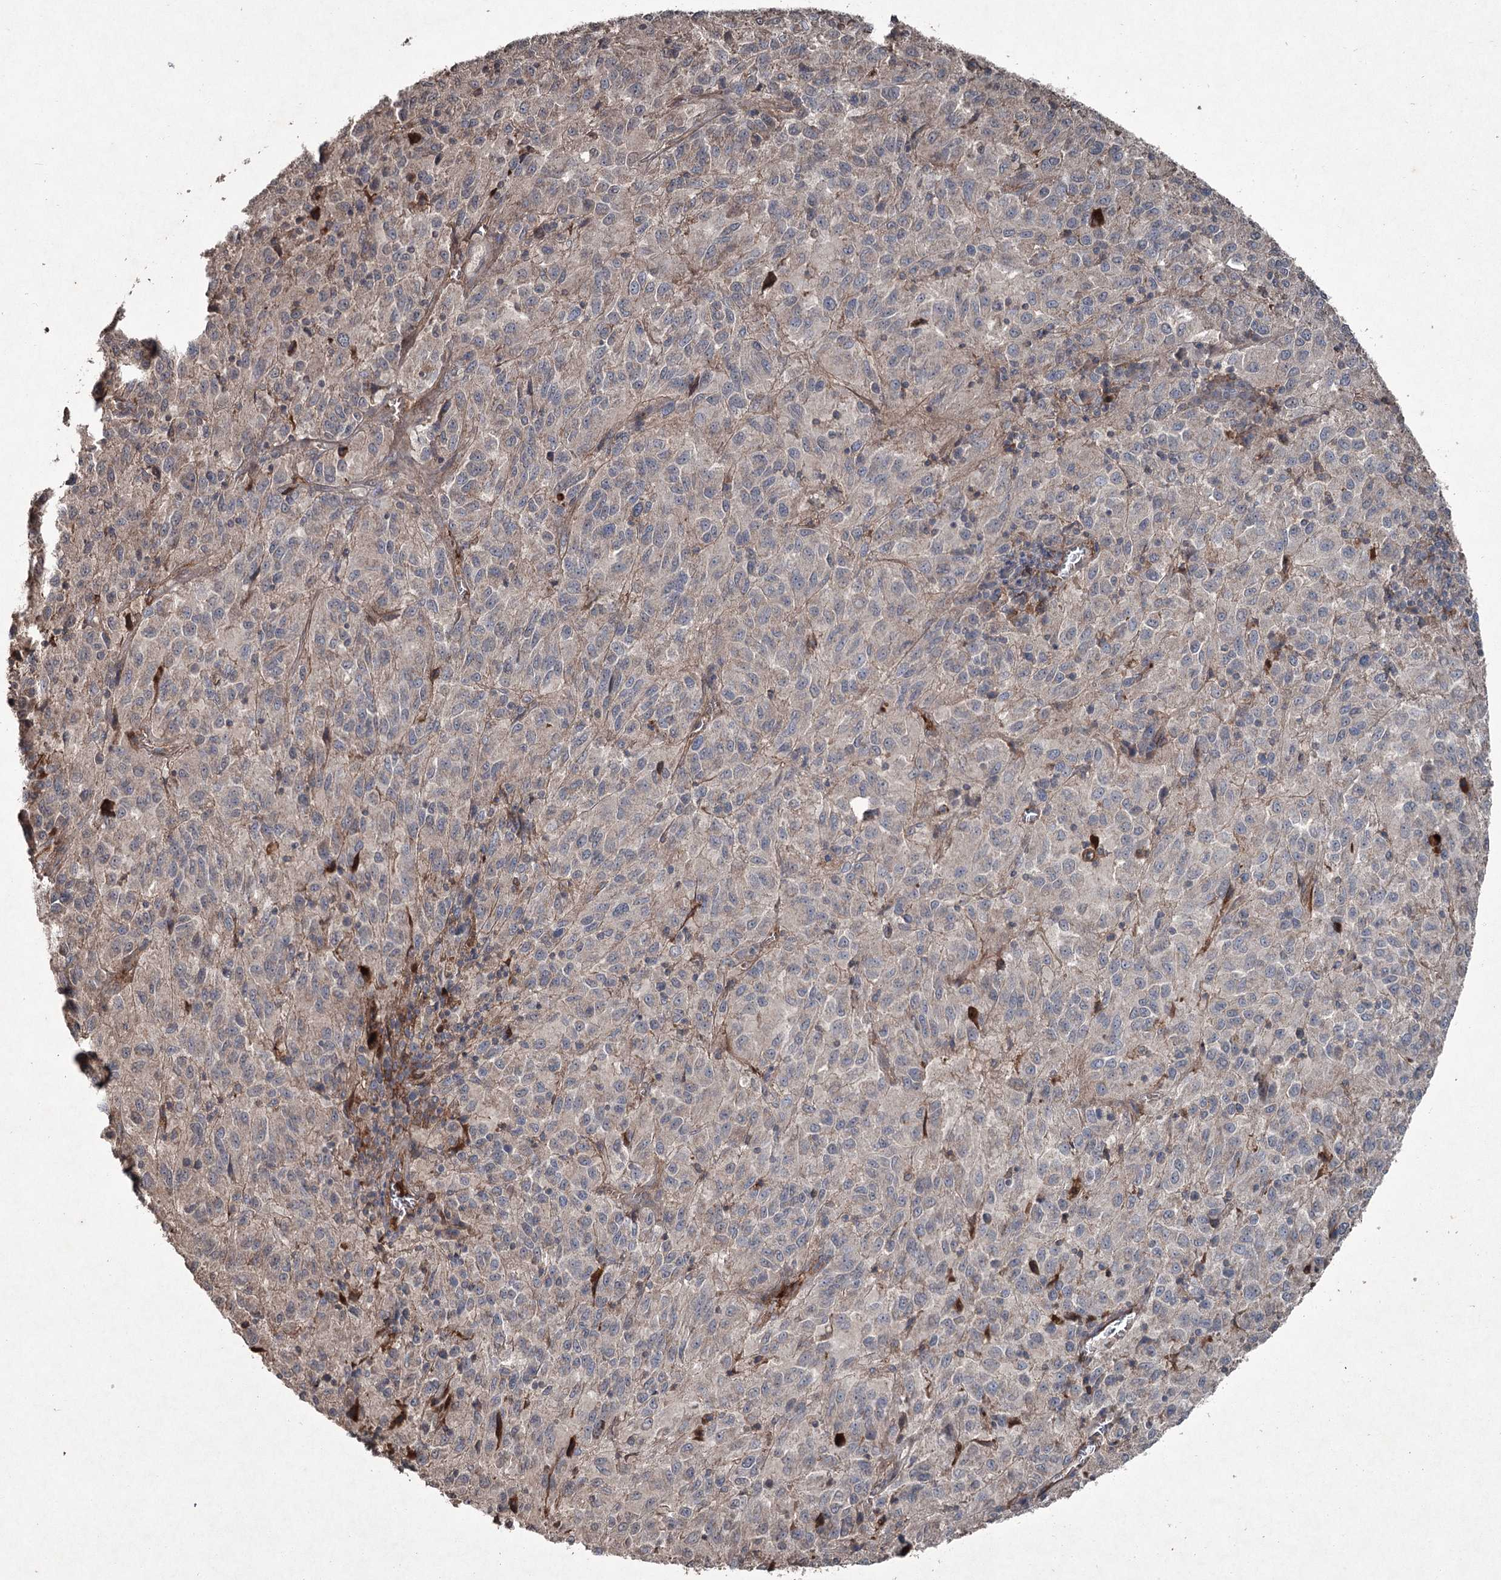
{"staining": {"intensity": "negative", "quantity": "none", "location": "none"}, "tissue": "melanoma", "cell_type": "Tumor cells", "image_type": "cancer", "snomed": [{"axis": "morphology", "description": "Malignant melanoma, Metastatic site"}, {"axis": "topography", "description": "Lung"}], "caption": "Immunohistochemistry (IHC) photomicrograph of malignant melanoma (metastatic site) stained for a protein (brown), which shows no expression in tumor cells.", "gene": "PGLYRP2", "patient": {"sex": "male", "age": 64}}